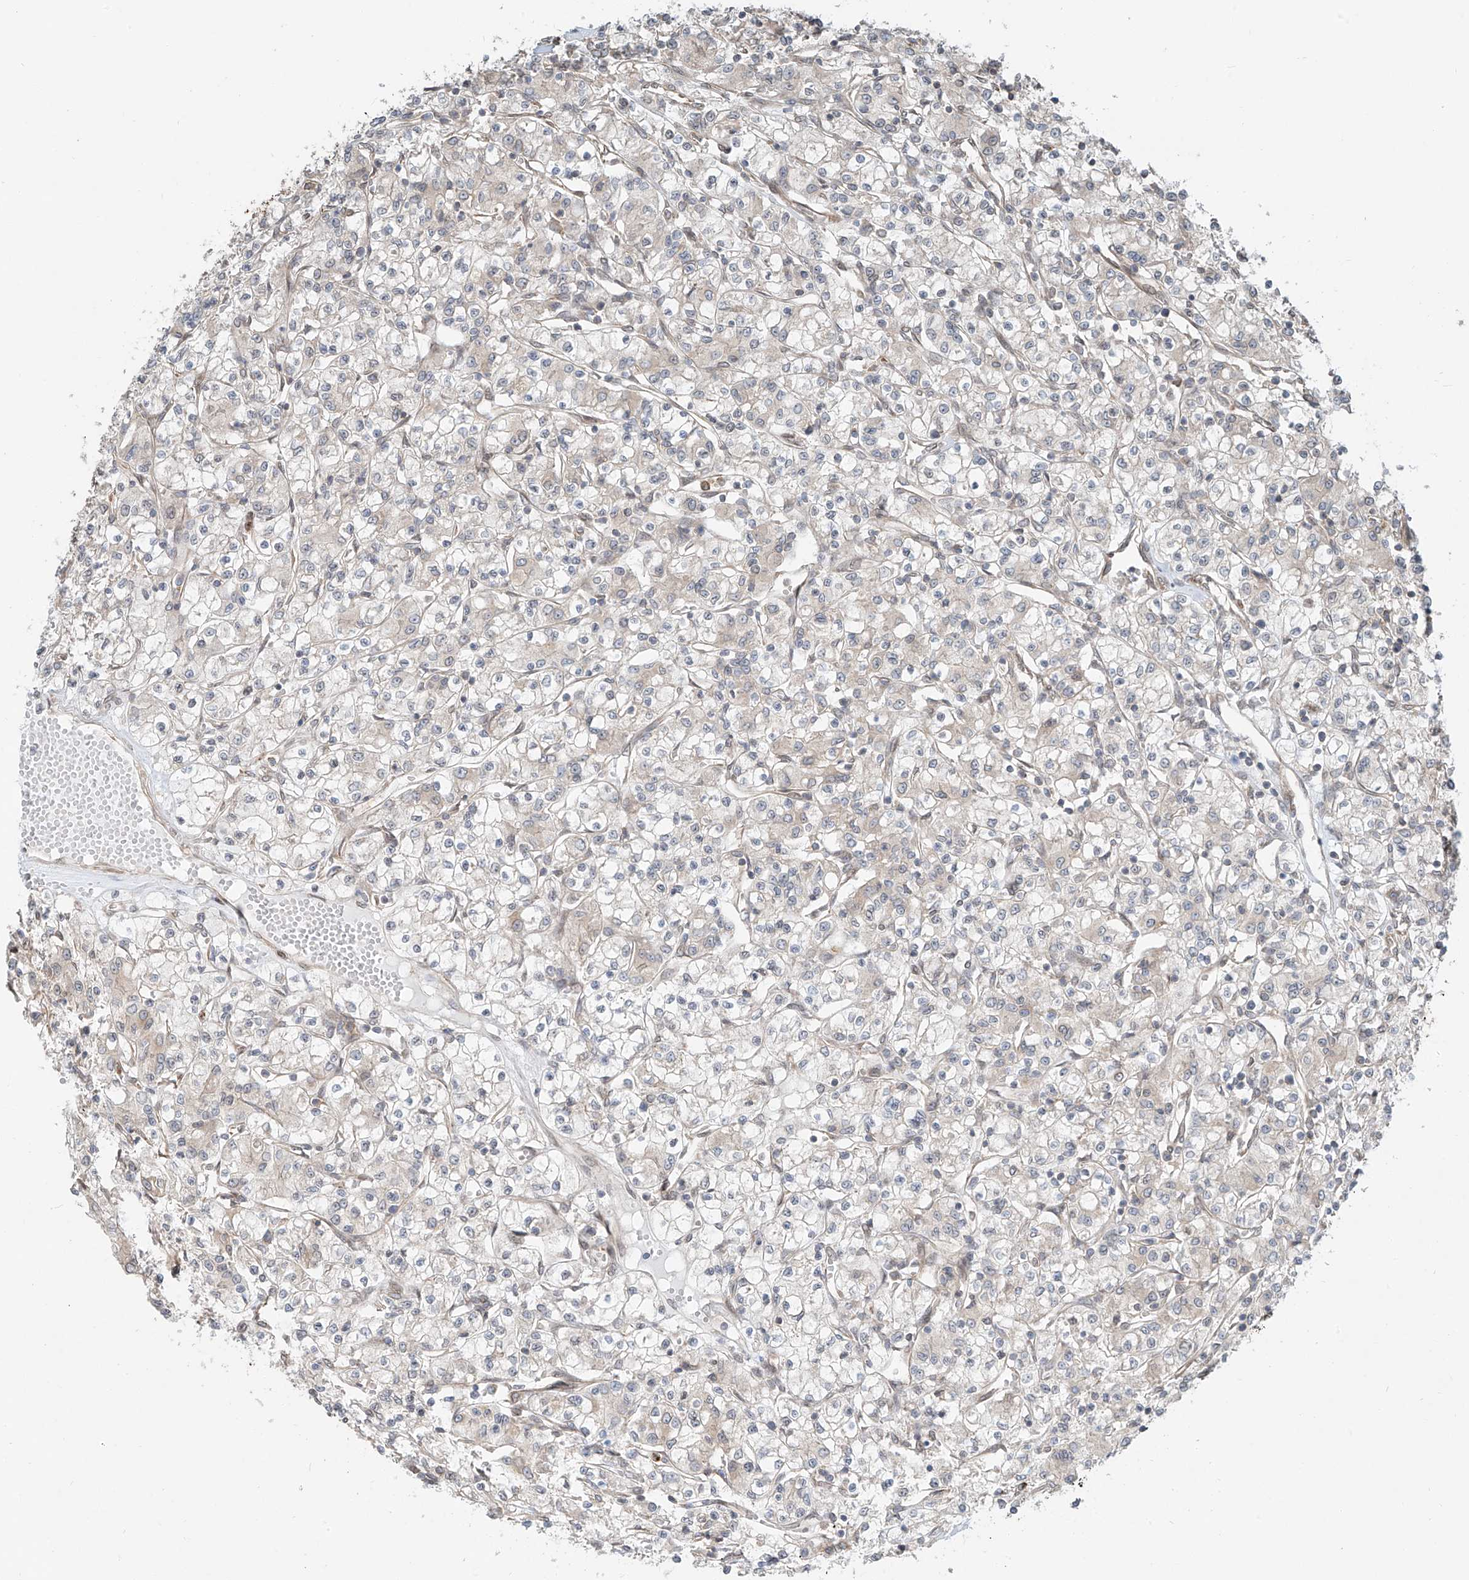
{"staining": {"intensity": "negative", "quantity": "none", "location": "none"}, "tissue": "renal cancer", "cell_type": "Tumor cells", "image_type": "cancer", "snomed": [{"axis": "morphology", "description": "Adenocarcinoma, NOS"}, {"axis": "topography", "description": "Kidney"}], "caption": "The micrograph exhibits no significant positivity in tumor cells of renal cancer.", "gene": "CEP162", "patient": {"sex": "female", "age": 59}}